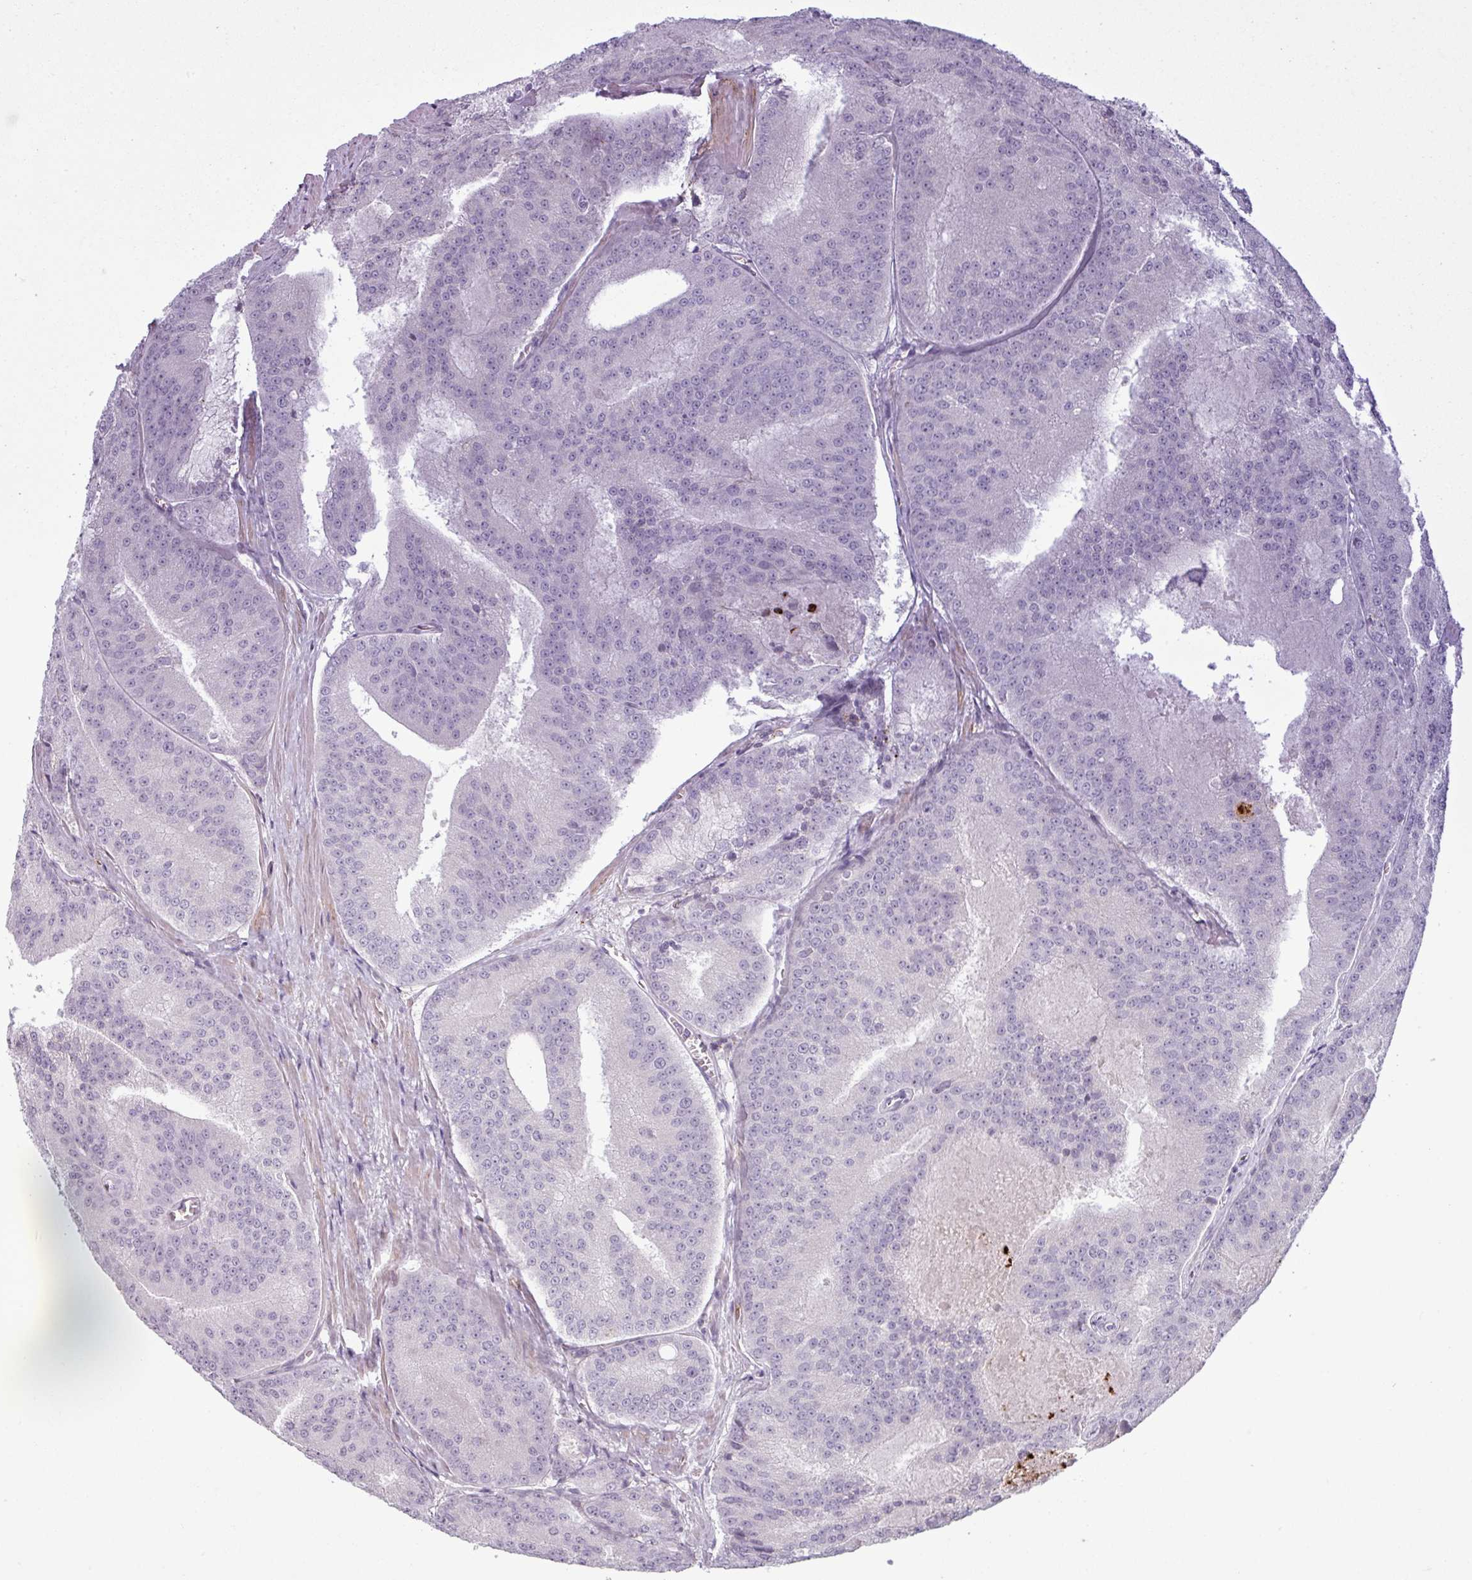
{"staining": {"intensity": "negative", "quantity": "none", "location": "none"}, "tissue": "prostate cancer", "cell_type": "Tumor cells", "image_type": "cancer", "snomed": [{"axis": "morphology", "description": "Adenocarcinoma, High grade"}, {"axis": "topography", "description": "Prostate"}], "caption": "This is a micrograph of immunohistochemistry staining of prostate cancer, which shows no positivity in tumor cells.", "gene": "MAP7D2", "patient": {"sex": "male", "age": 61}}